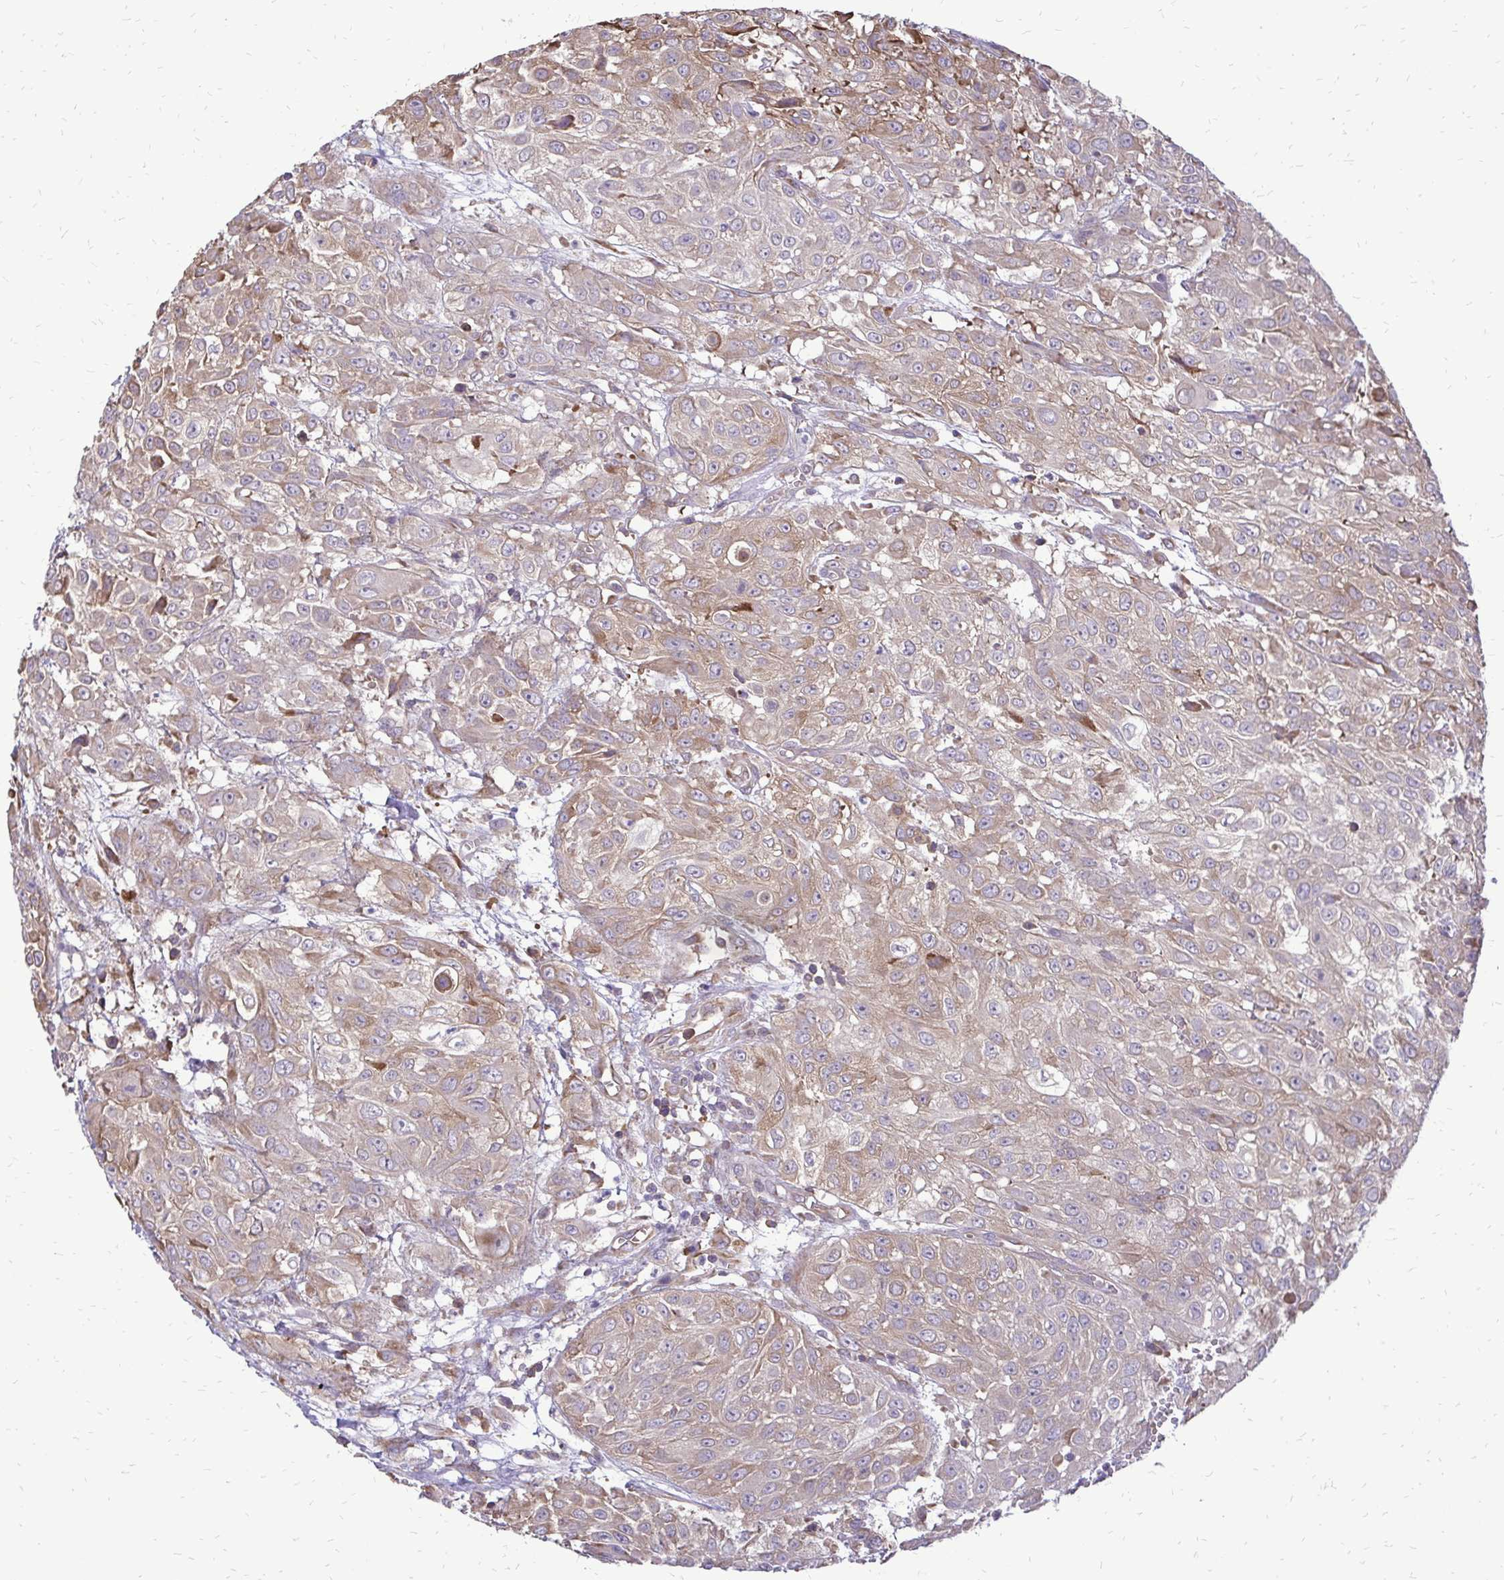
{"staining": {"intensity": "weak", "quantity": ">75%", "location": "cytoplasmic/membranous"}, "tissue": "urothelial cancer", "cell_type": "Tumor cells", "image_type": "cancer", "snomed": [{"axis": "morphology", "description": "Urothelial carcinoma, High grade"}, {"axis": "topography", "description": "Urinary bladder"}], "caption": "Immunohistochemistry (IHC) of human urothelial cancer reveals low levels of weak cytoplasmic/membranous expression in about >75% of tumor cells.", "gene": "RPS3", "patient": {"sex": "male", "age": 57}}